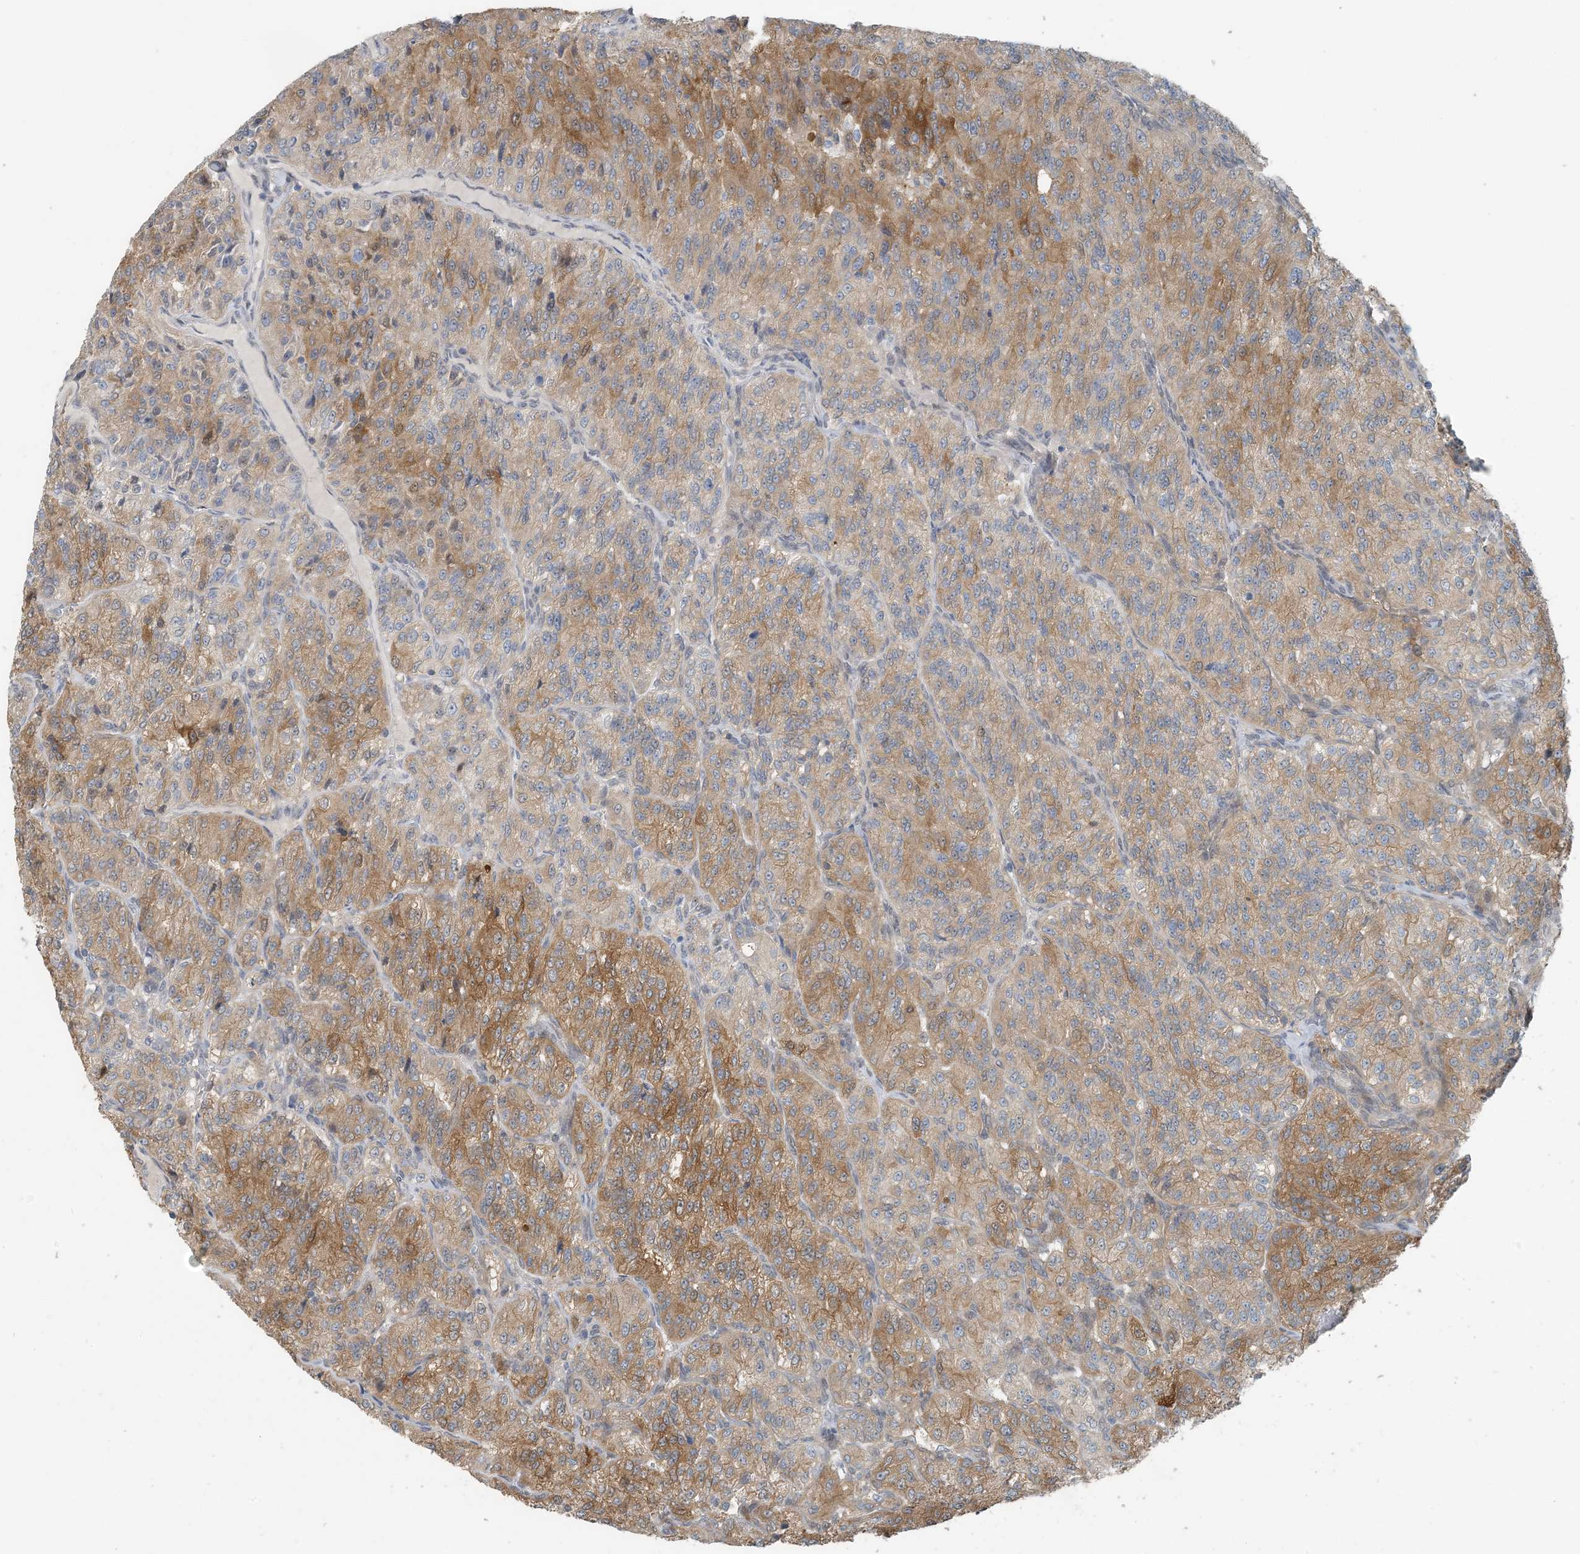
{"staining": {"intensity": "moderate", "quantity": ">75%", "location": "cytoplasmic/membranous"}, "tissue": "renal cancer", "cell_type": "Tumor cells", "image_type": "cancer", "snomed": [{"axis": "morphology", "description": "Adenocarcinoma, NOS"}, {"axis": "topography", "description": "Kidney"}], "caption": "This is an image of IHC staining of renal adenocarcinoma, which shows moderate staining in the cytoplasmic/membranous of tumor cells.", "gene": "ZC3H12A", "patient": {"sex": "female", "age": 63}}